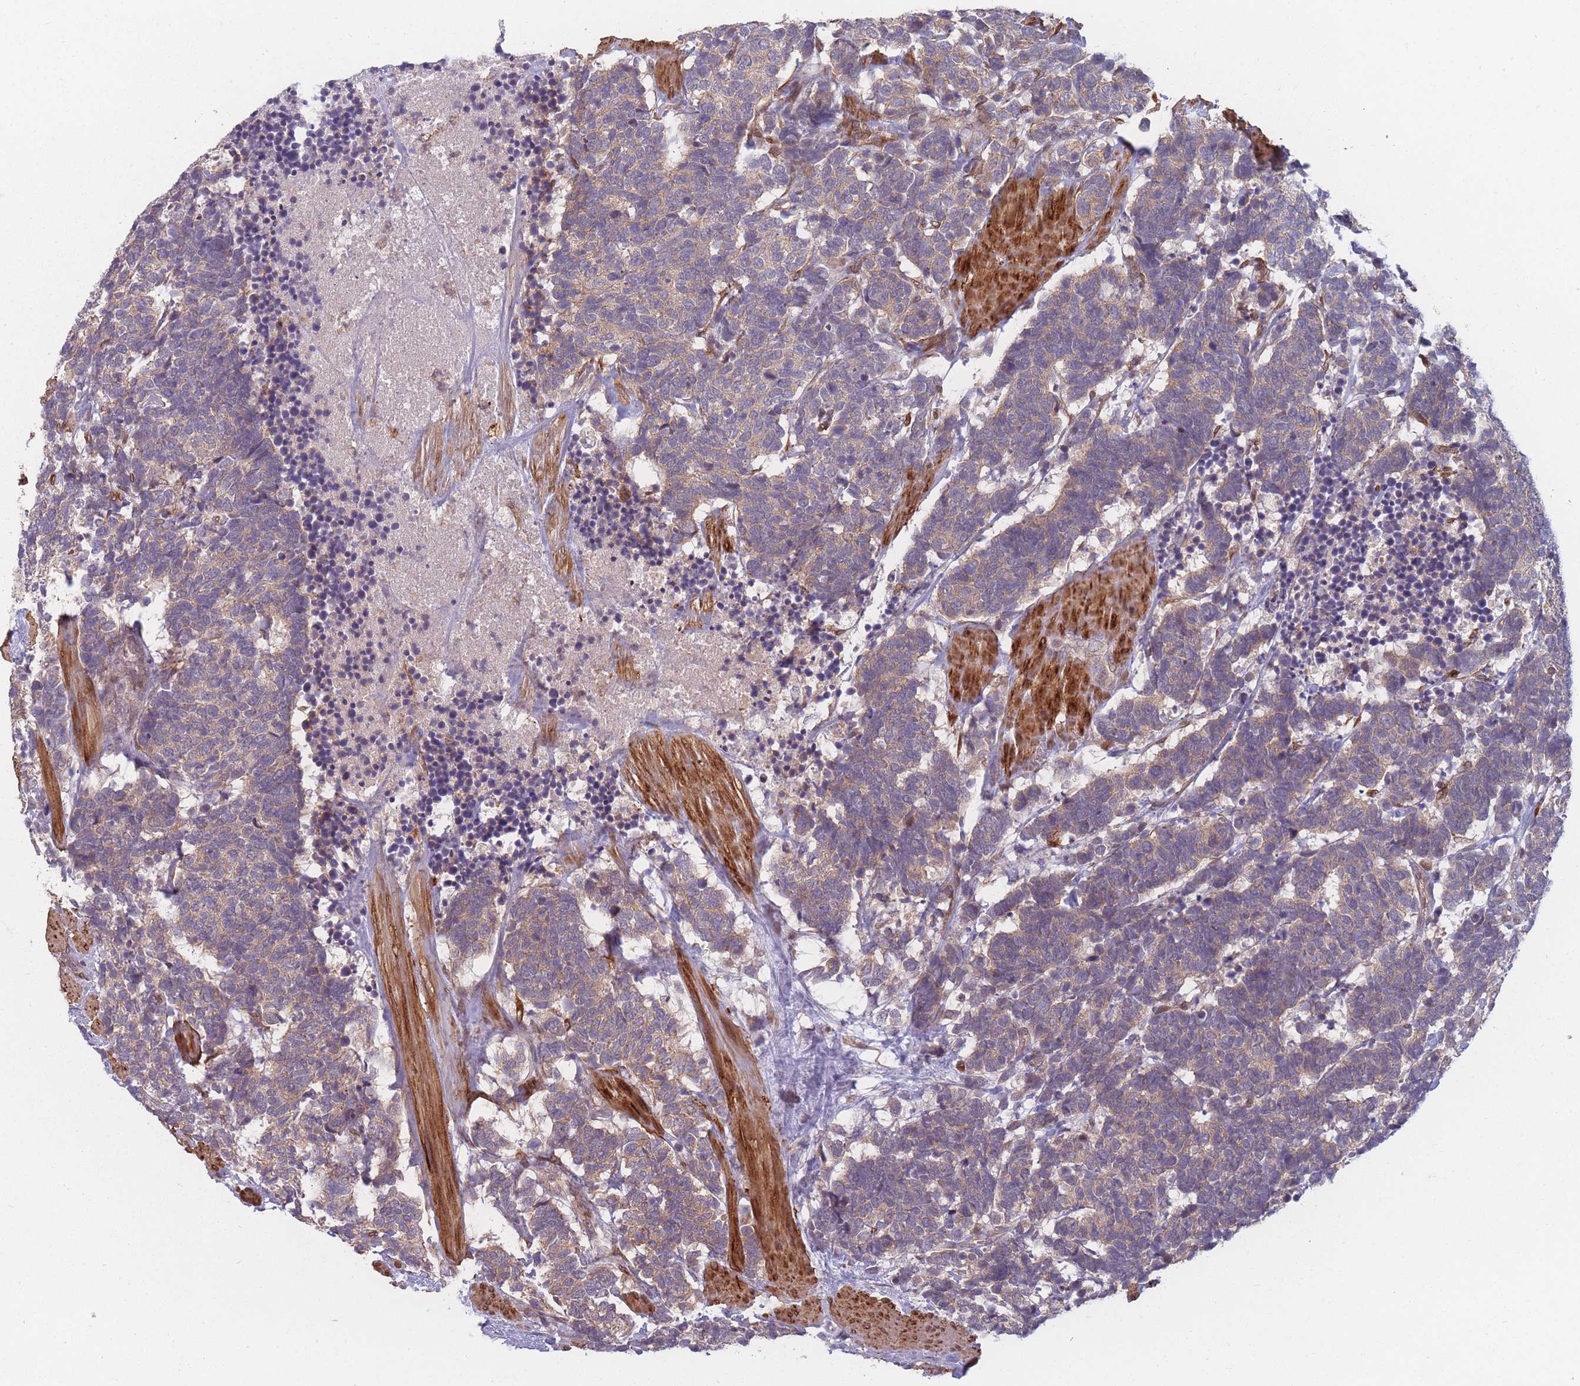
{"staining": {"intensity": "moderate", "quantity": ">75%", "location": "cytoplasmic/membranous"}, "tissue": "carcinoid", "cell_type": "Tumor cells", "image_type": "cancer", "snomed": [{"axis": "morphology", "description": "Carcinoma, NOS"}, {"axis": "morphology", "description": "Carcinoid, malignant, NOS"}, {"axis": "topography", "description": "Urinary bladder"}], "caption": "Carcinoid stained for a protein (brown) reveals moderate cytoplasmic/membranous positive expression in about >75% of tumor cells.", "gene": "FAM153A", "patient": {"sex": "male", "age": 57}}